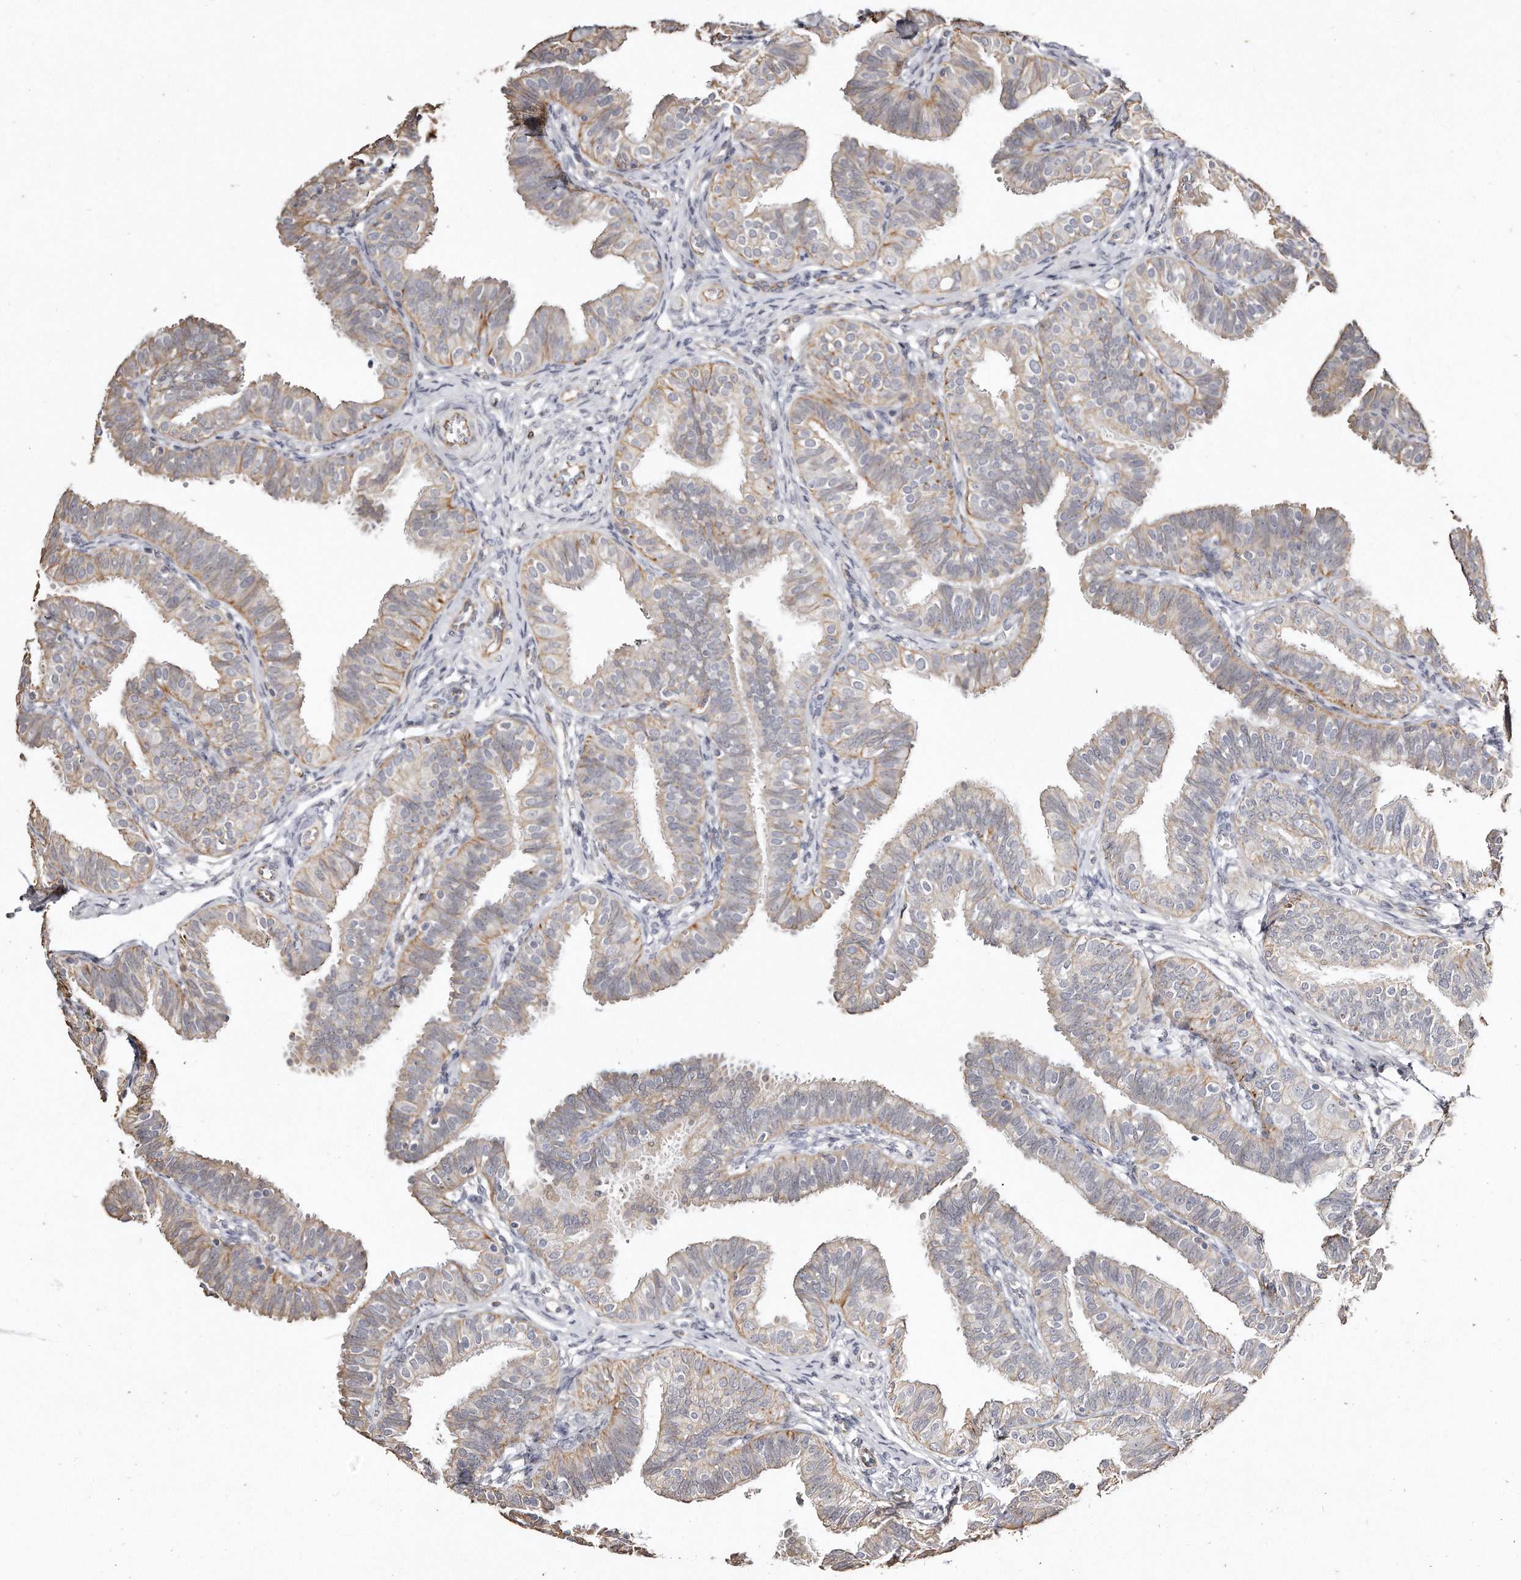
{"staining": {"intensity": "moderate", "quantity": "25%-75%", "location": "cytoplasmic/membranous"}, "tissue": "fallopian tube", "cell_type": "Glandular cells", "image_type": "normal", "snomed": [{"axis": "morphology", "description": "Normal tissue, NOS"}, {"axis": "topography", "description": "Fallopian tube"}], "caption": "A medium amount of moderate cytoplasmic/membranous positivity is identified in about 25%-75% of glandular cells in unremarkable fallopian tube. The protein is shown in brown color, while the nuclei are stained blue.", "gene": "ZYG11A", "patient": {"sex": "female", "age": 35}}